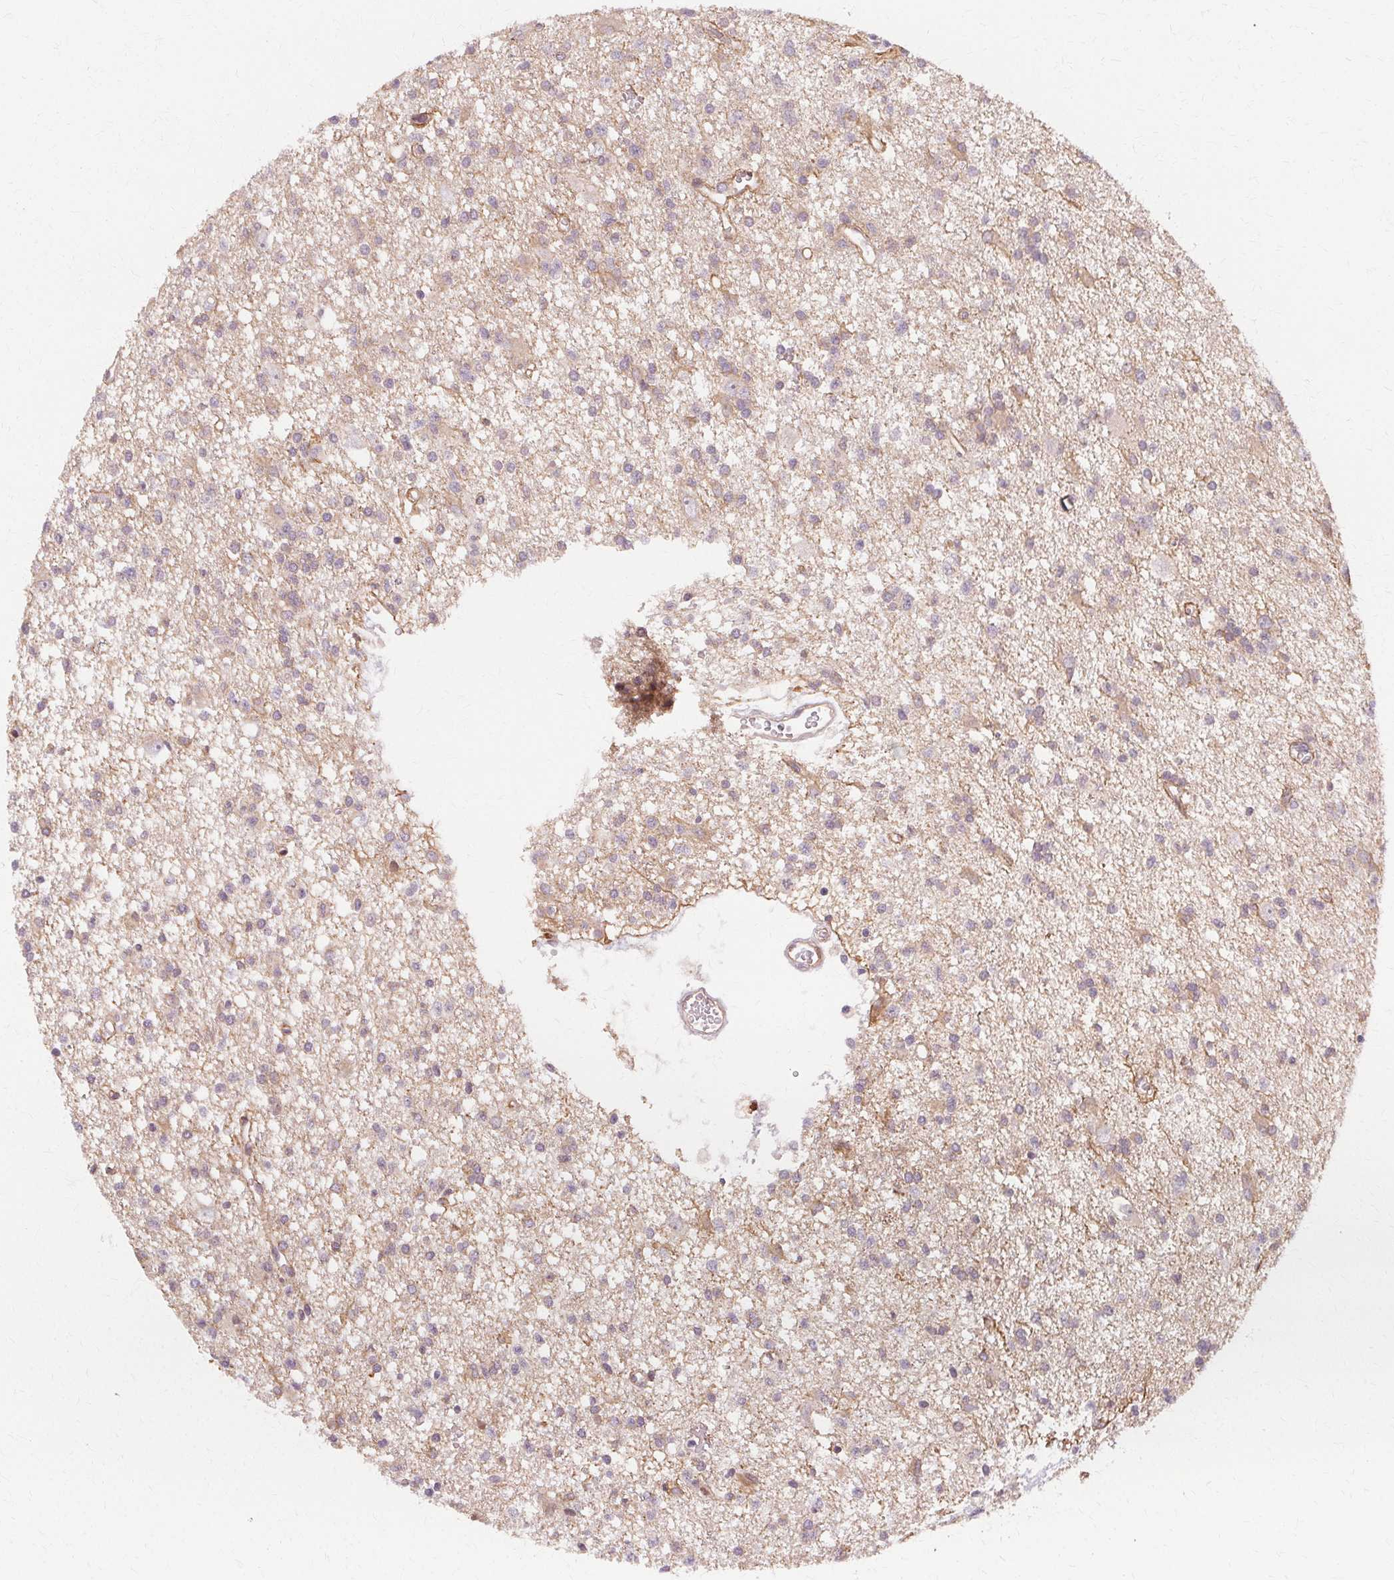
{"staining": {"intensity": "negative", "quantity": "none", "location": "none"}, "tissue": "glioma", "cell_type": "Tumor cells", "image_type": "cancer", "snomed": [{"axis": "morphology", "description": "Glioma, malignant, Low grade"}, {"axis": "topography", "description": "Brain"}], "caption": "This histopathology image is of glioma stained with immunohistochemistry to label a protein in brown with the nuclei are counter-stained blue. There is no positivity in tumor cells.", "gene": "USP8", "patient": {"sex": "male", "age": 64}}